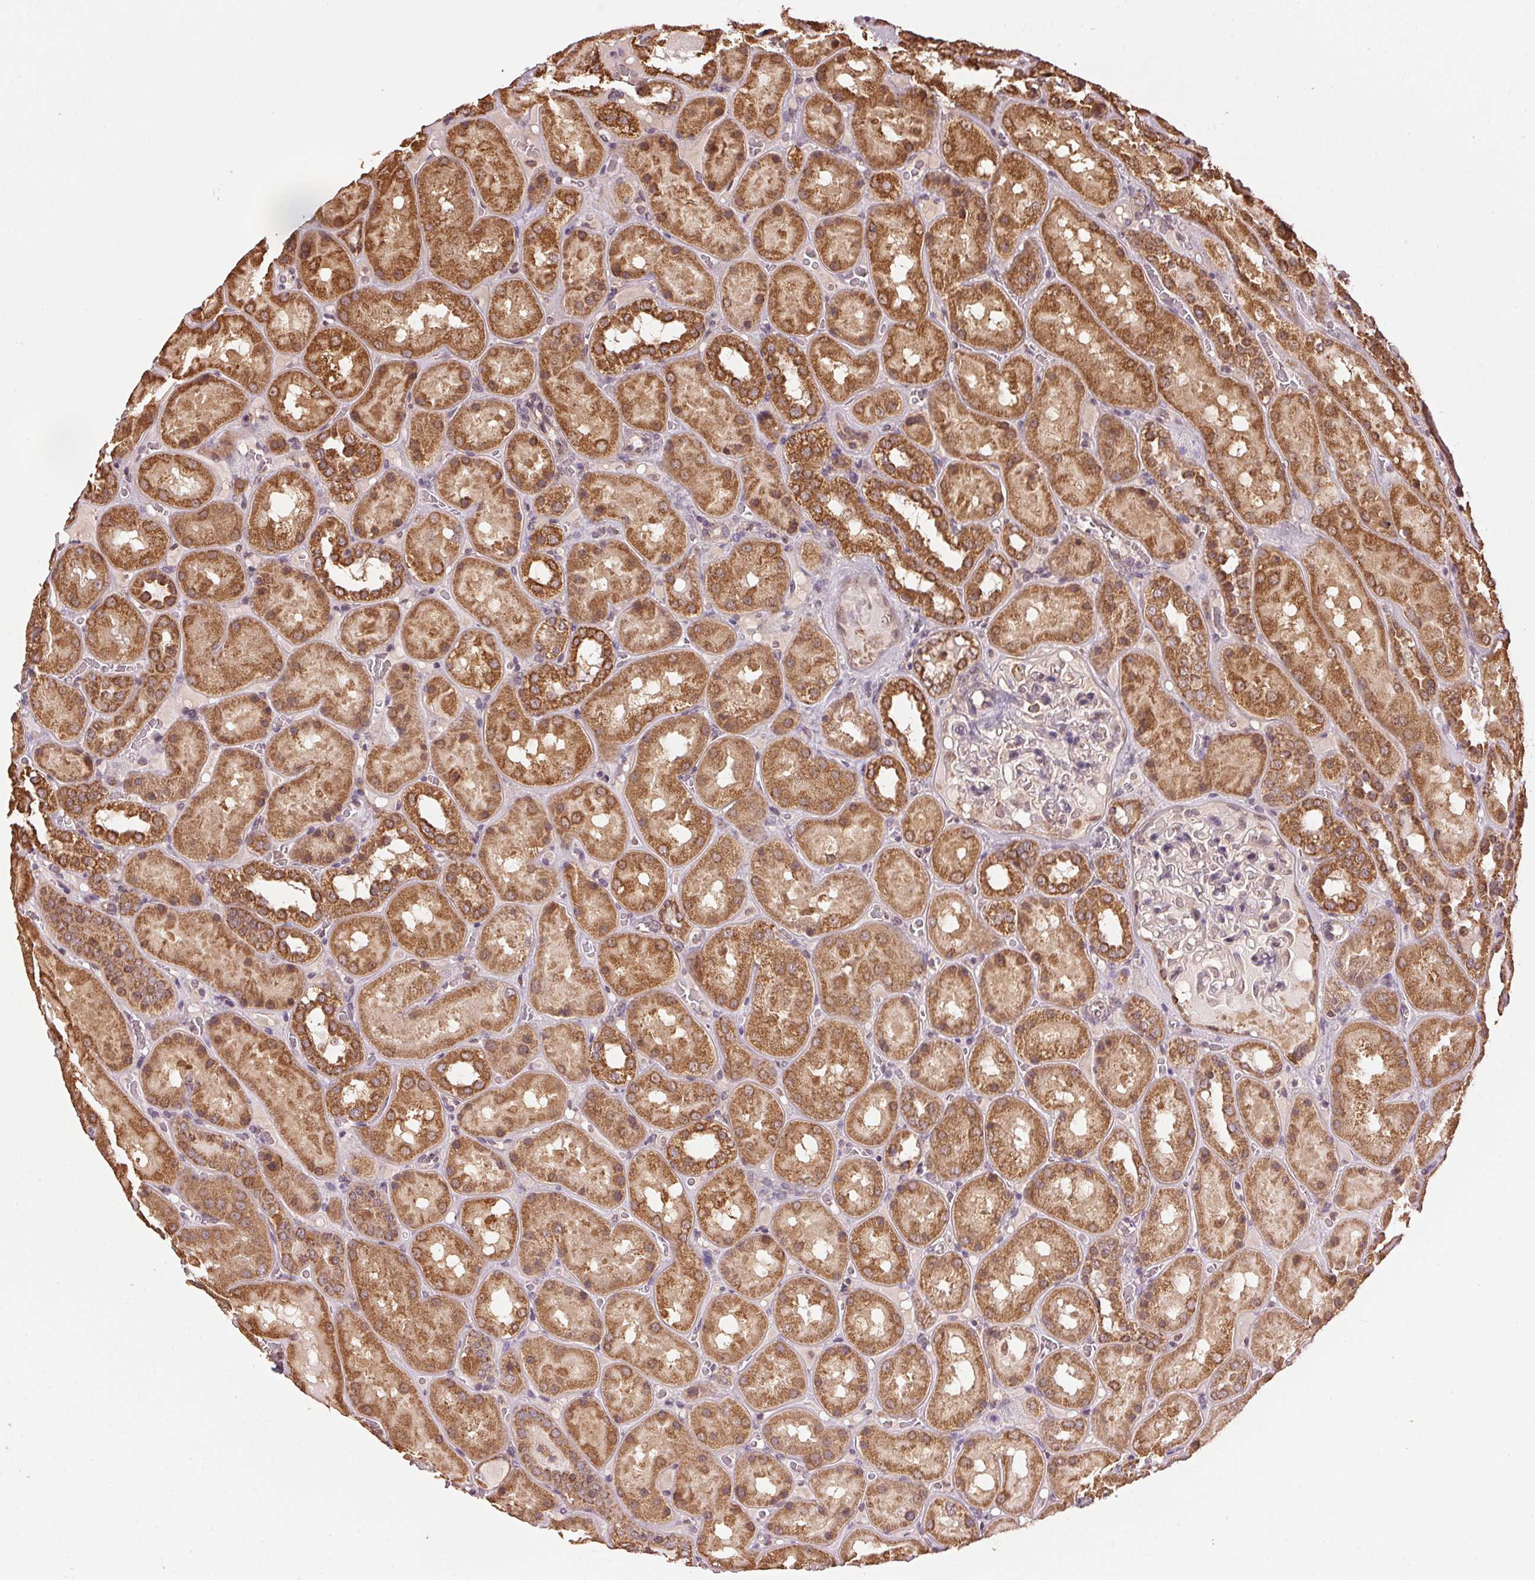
{"staining": {"intensity": "negative", "quantity": "none", "location": "none"}, "tissue": "kidney", "cell_type": "Cells in glomeruli", "image_type": "normal", "snomed": [{"axis": "morphology", "description": "Normal tissue, NOS"}, {"axis": "topography", "description": "Kidney"}], "caption": "Photomicrograph shows no significant protein positivity in cells in glomeruli of unremarkable kidney.", "gene": "ARHGAP6", "patient": {"sex": "male", "age": 73}}